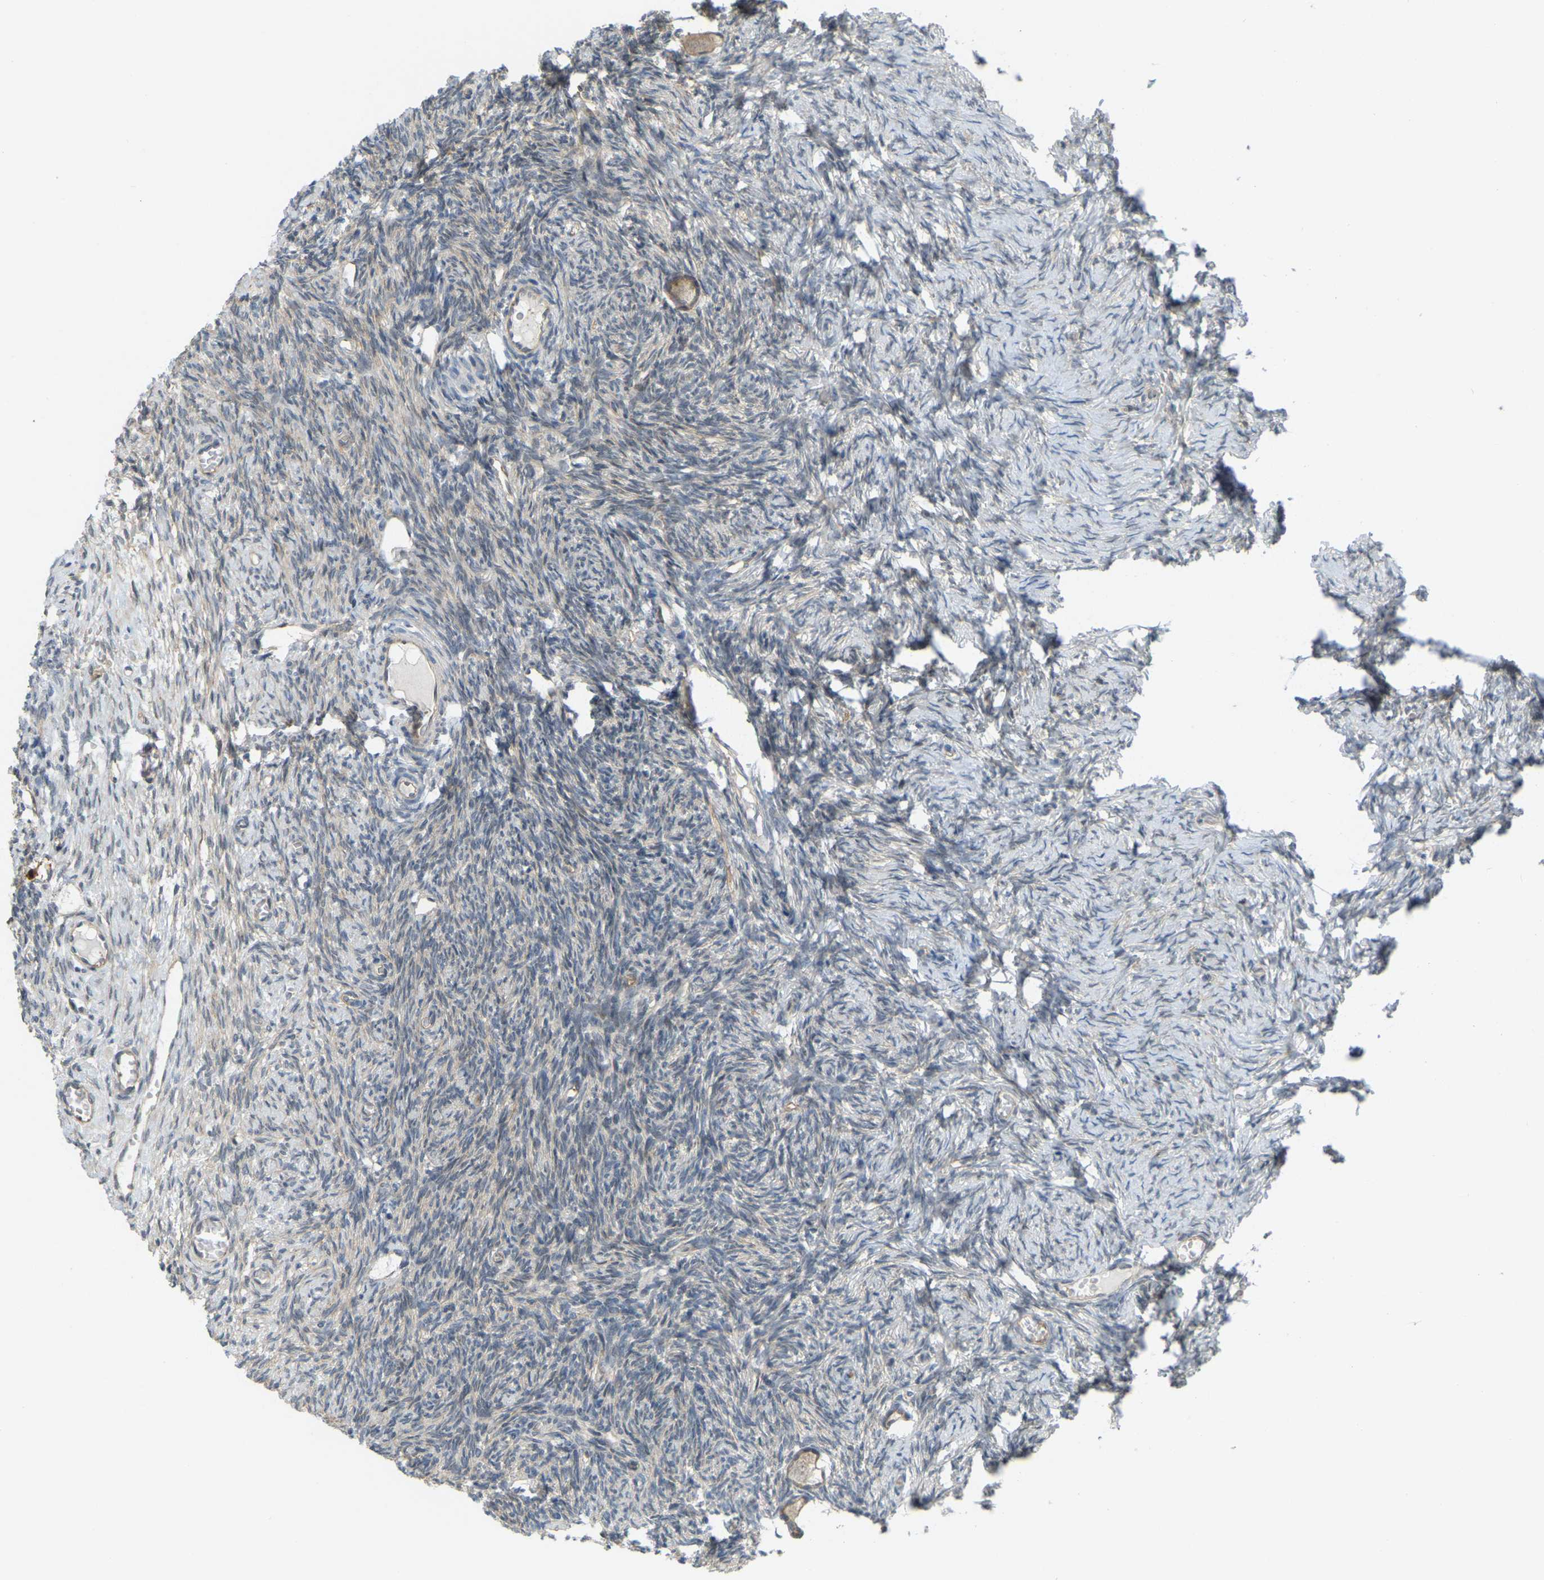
{"staining": {"intensity": "weak", "quantity": ">75%", "location": "cytoplasmic/membranous"}, "tissue": "ovary", "cell_type": "Follicle cells", "image_type": "normal", "snomed": [{"axis": "morphology", "description": "Normal tissue, NOS"}, {"axis": "topography", "description": "Ovary"}], "caption": "The photomicrograph exhibits immunohistochemical staining of normal ovary. There is weak cytoplasmic/membranous staining is identified in about >75% of follicle cells.", "gene": "SERPINB5", "patient": {"sex": "female", "age": 27}}